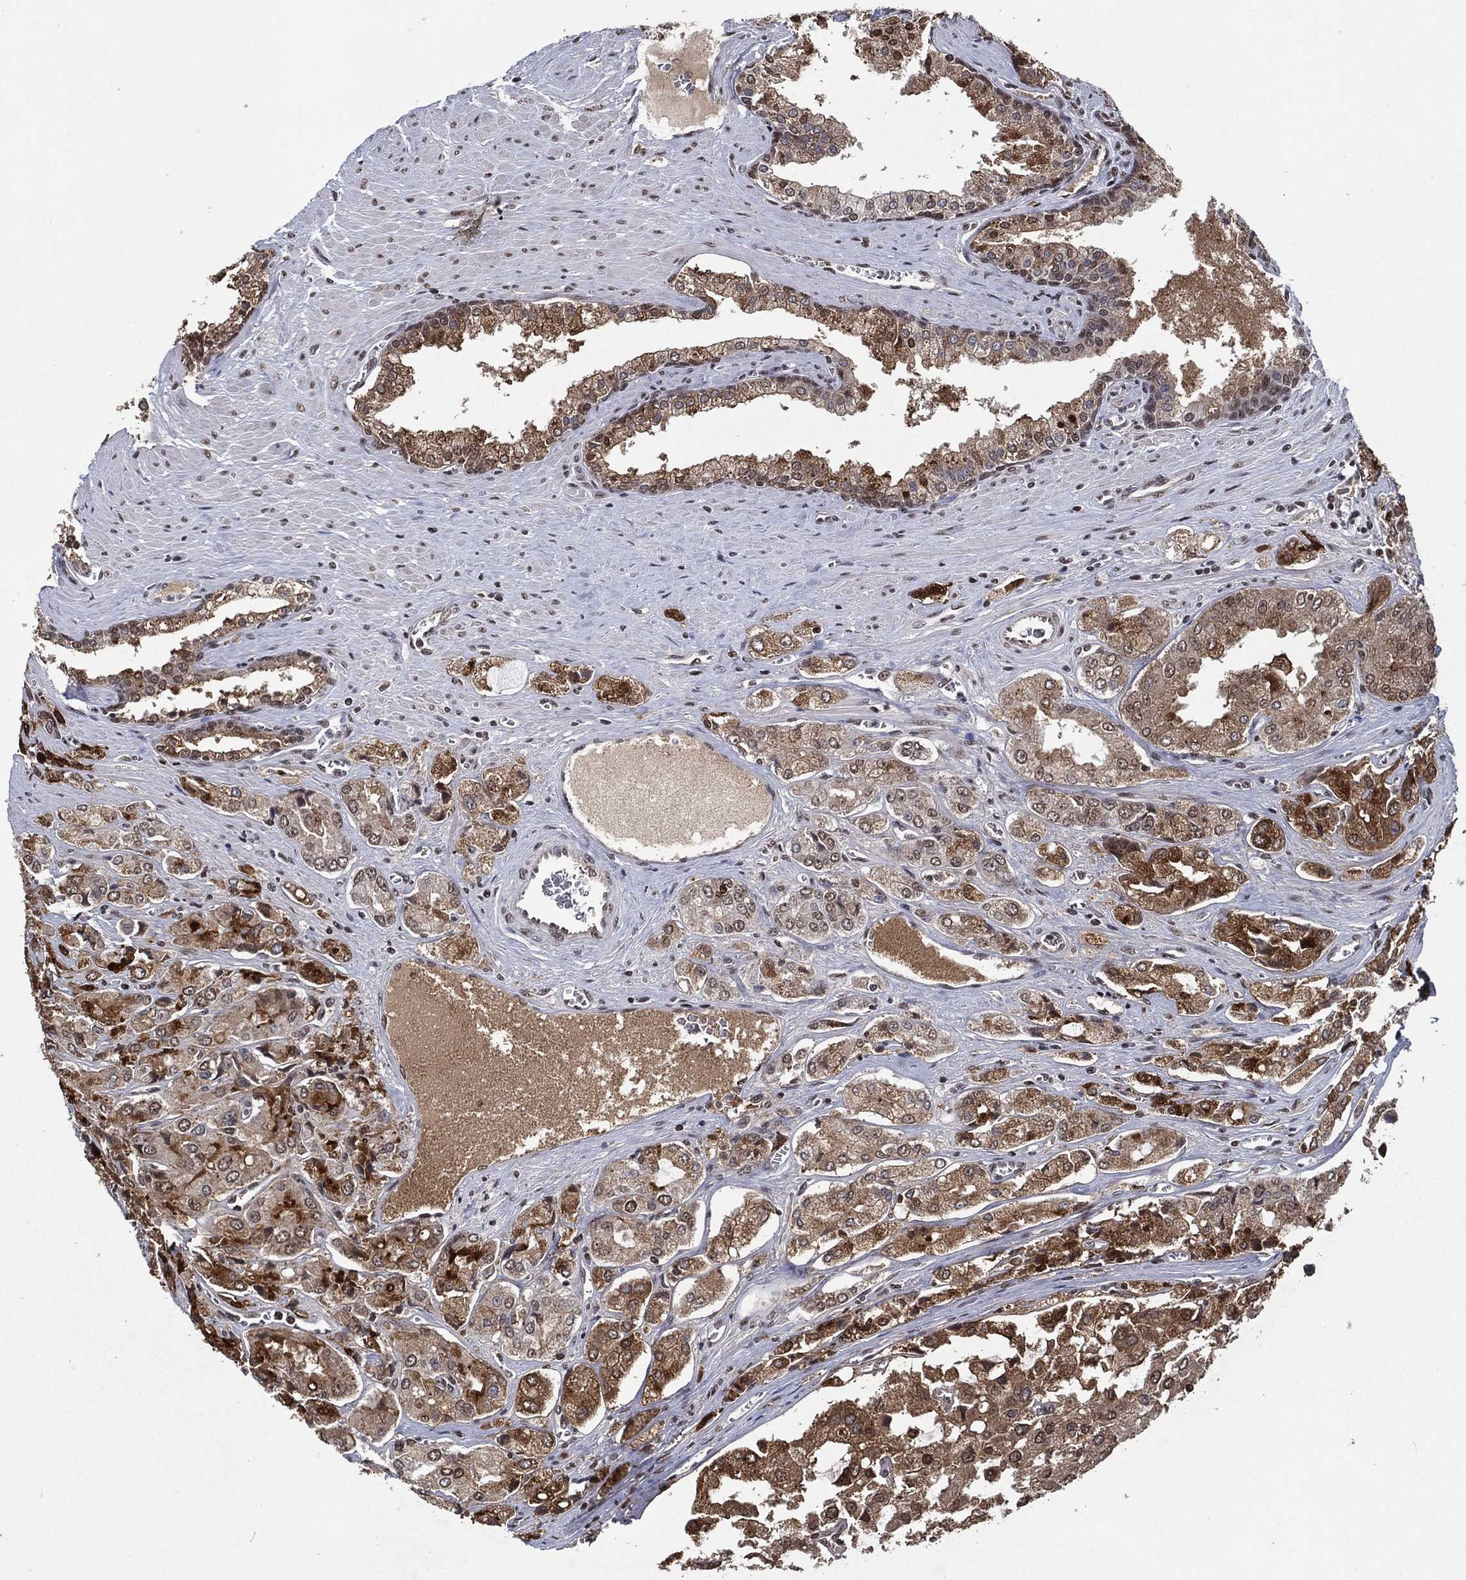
{"staining": {"intensity": "moderate", "quantity": "<25%", "location": "cytoplasmic/membranous"}, "tissue": "prostate cancer", "cell_type": "Tumor cells", "image_type": "cancer", "snomed": [{"axis": "morphology", "description": "Adenocarcinoma, NOS"}, {"axis": "topography", "description": "Prostate and seminal vesicle, NOS"}, {"axis": "topography", "description": "Prostate"}], "caption": "Moderate cytoplasmic/membranous protein expression is seen in about <25% of tumor cells in adenocarcinoma (prostate).", "gene": "ZBTB42", "patient": {"sex": "male", "age": 67}}